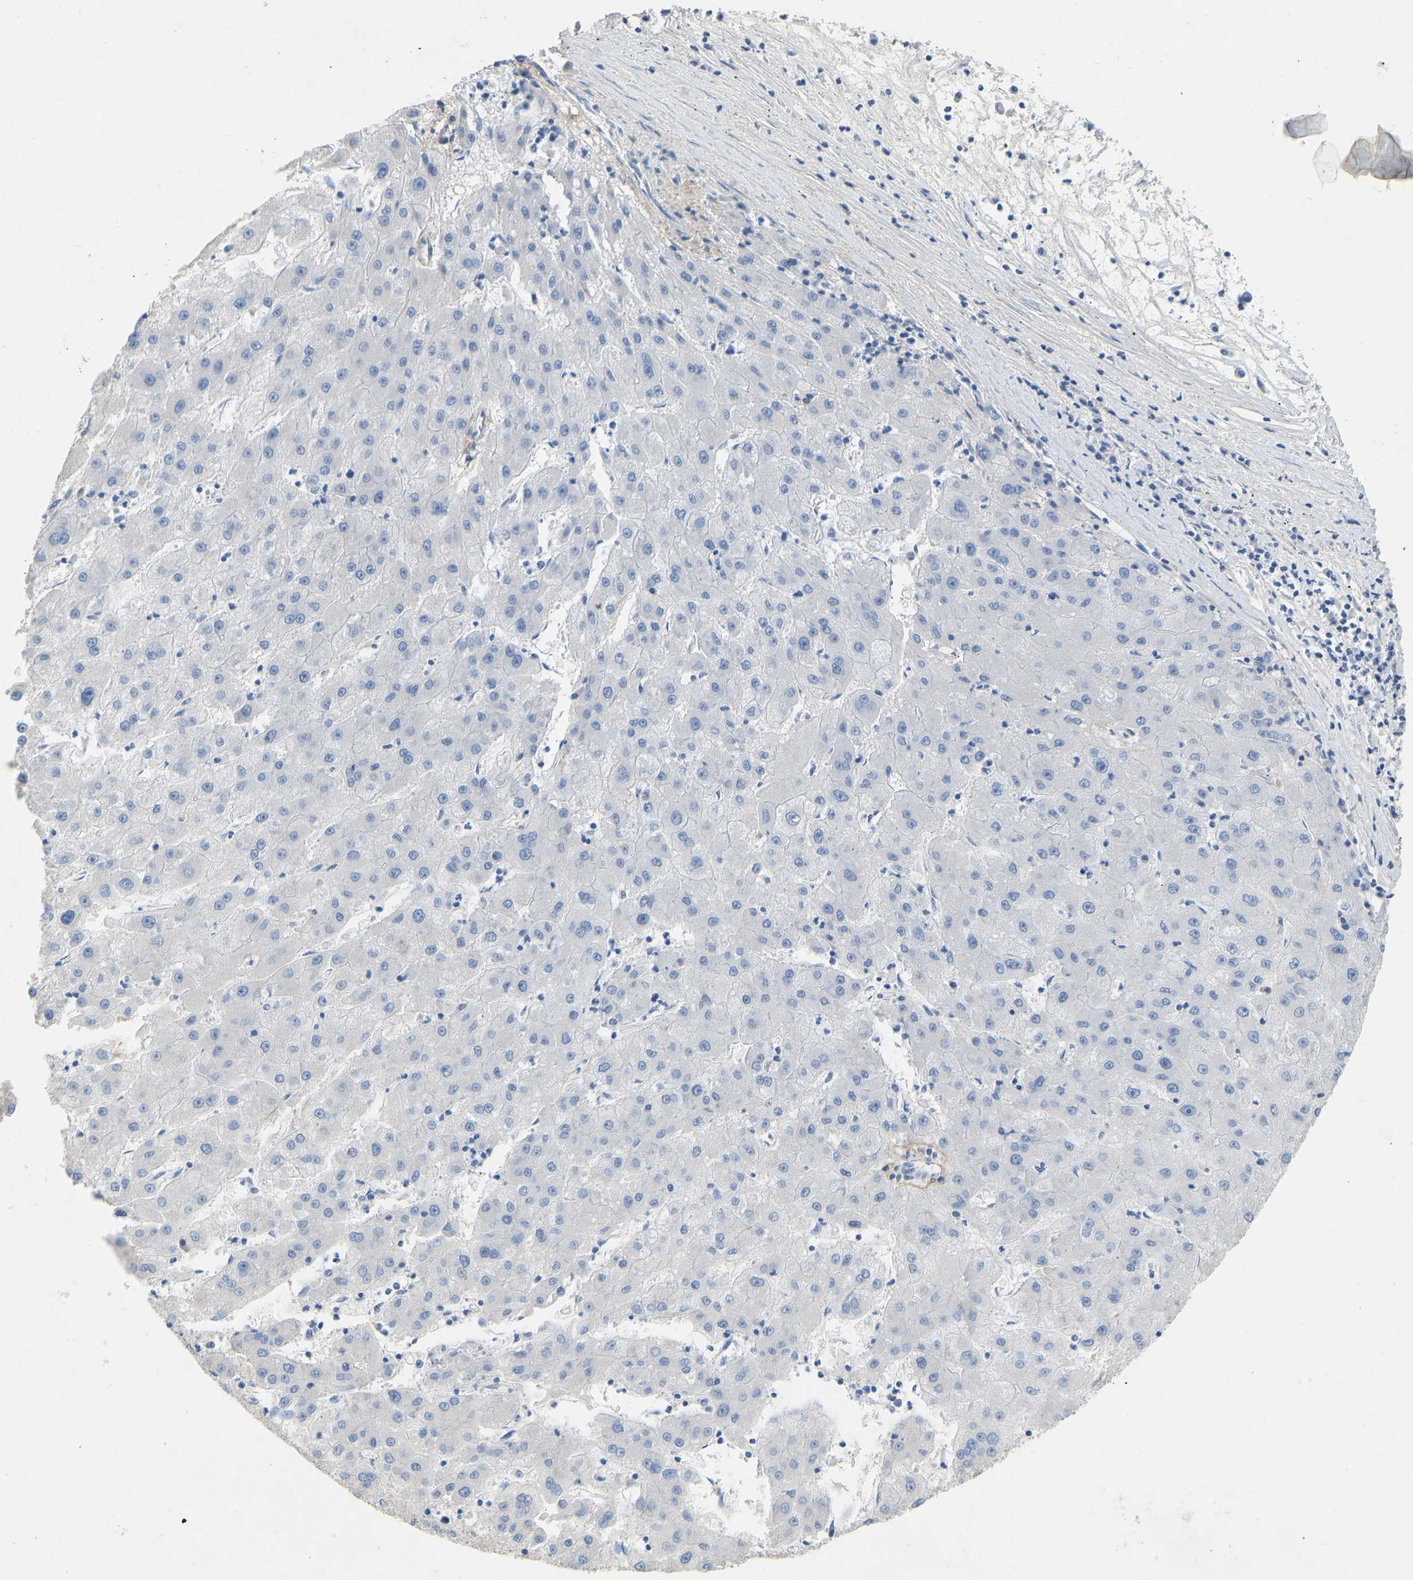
{"staining": {"intensity": "negative", "quantity": "none", "location": "none"}, "tissue": "liver cancer", "cell_type": "Tumor cells", "image_type": "cancer", "snomed": [{"axis": "morphology", "description": "Carcinoma, Hepatocellular, NOS"}, {"axis": "topography", "description": "Liver"}], "caption": "Immunohistochemical staining of human liver cancer (hepatocellular carcinoma) displays no significant staining in tumor cells. (Immunohistochemistry, brightfield microscopy, high magnification).", "gene": "TECTA", "patient": {"sex": "male", "age": 72}}